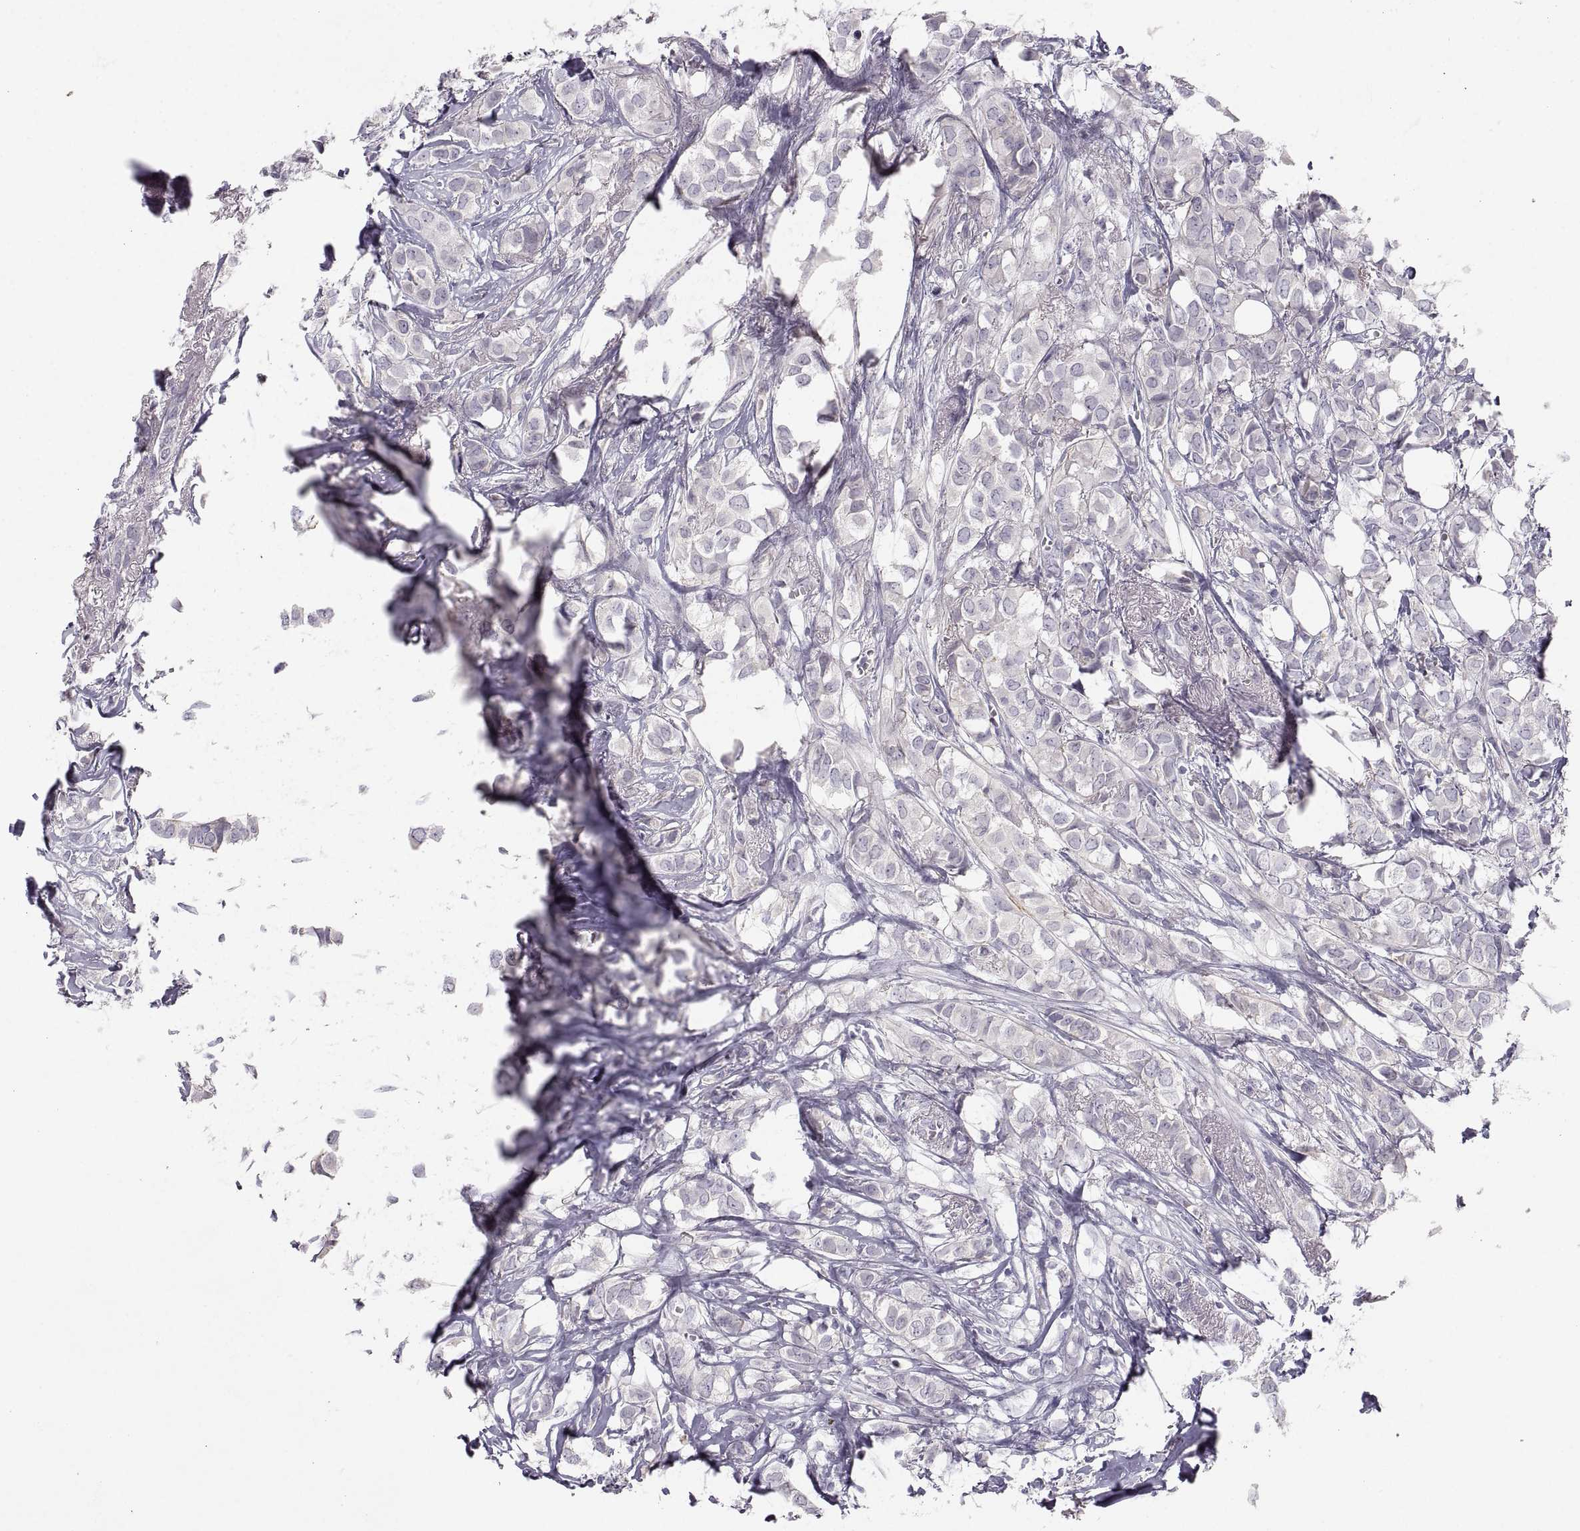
{"staining": {"intensity": "negative", "quantity": "none", "location": "none"}, "tissue": "breast cancer", "cell_type": "Tumor cells", "image_type": "cancer", "snomed": [{"axis": "morphology", "description": "Duct carcinoma"}, {"axis": "topography", "description": "Breast"}], "caption": "There is no significant positivity in tumor cells of breast cancer (intraductal carcinoma). (IHC, brightfield microscopy, high magnification).", "gene": "ZNF185", "patient": {"sex": "female", "age": 85}}